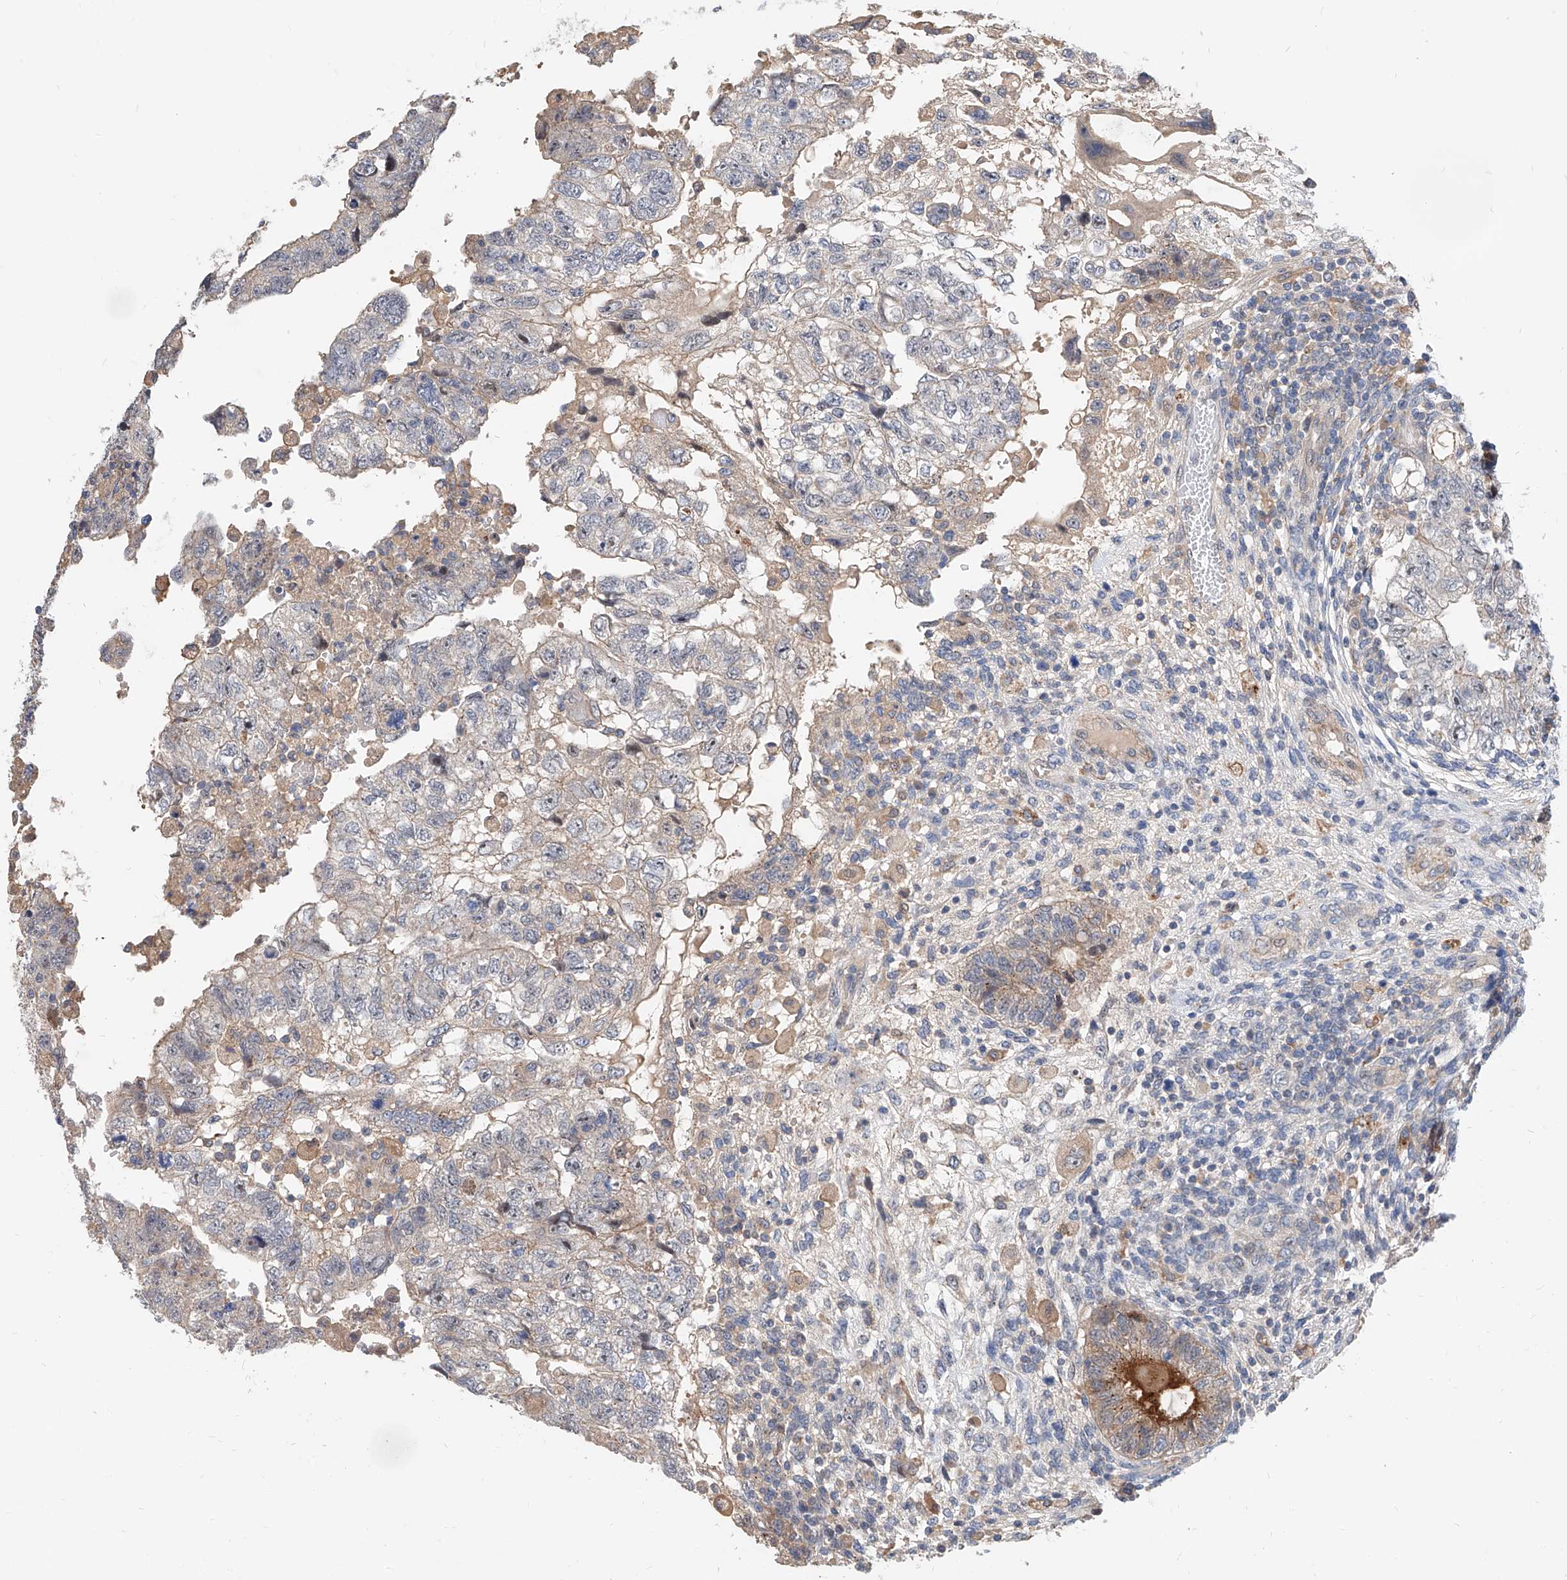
{"staining": {"intensity": "weak", "quantity": "<25%", "location": "cytoplasmic/membranous"}, "tissue": "testis cancer", "cell_type": "Tumor cells", "image_type": "cancer", "snomed": [{"axis": "morphology", "description": "Carcinoma, Embryonal, NOS"}, {"axis": "topography", "description": "Testis"}], "caption": "DAB (3,3'-diaminobenzidine) immunohistochemical staining of testis cancer shows no significant staining in tumor cells.", "gene": "MAGEE2", "patient": {"sex": "male", "age": 36}}